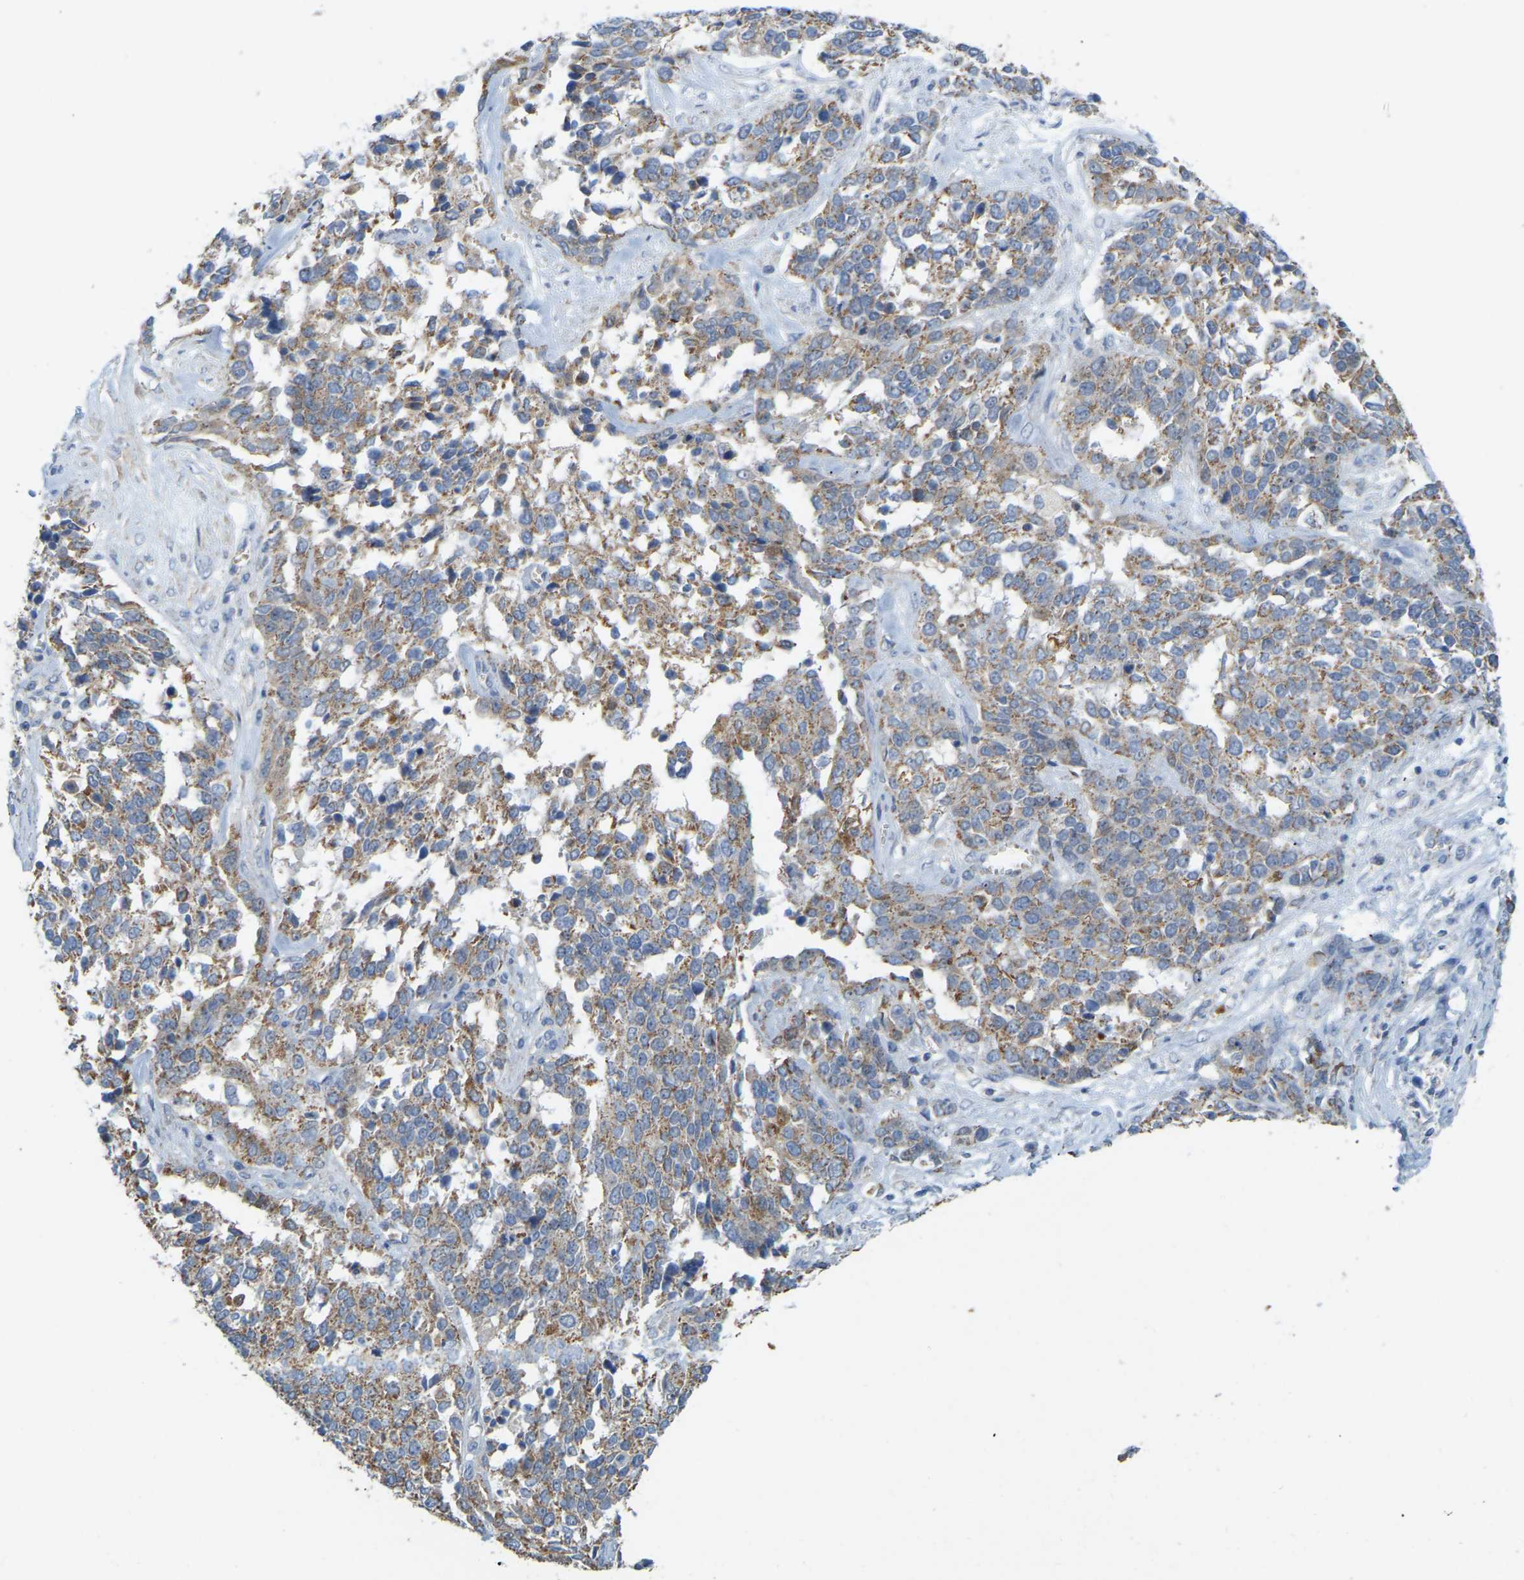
{"staining": {"intensity": "moderate", "quantity": ">75%", "location": "cytoplasmic/membranous"}, "tissue": "ovarian cancer", "cell_type": "Tumor cells", "image_type": "cancer", "snomed": [{"axis": "morphology", "description": "Cystadenocarcinoma, serous, NOS"}, {"axis": "topography", "description": "Ovary"}], "caption": "Approximately >75% of tumor cells in human ovarian cancer show moderate cytoplasmic/membranous protein positivity as visualized by brown immunohistochemical staining.", "gene": "SERPINB5", "patient": {"sex": "female", "age": 44}}